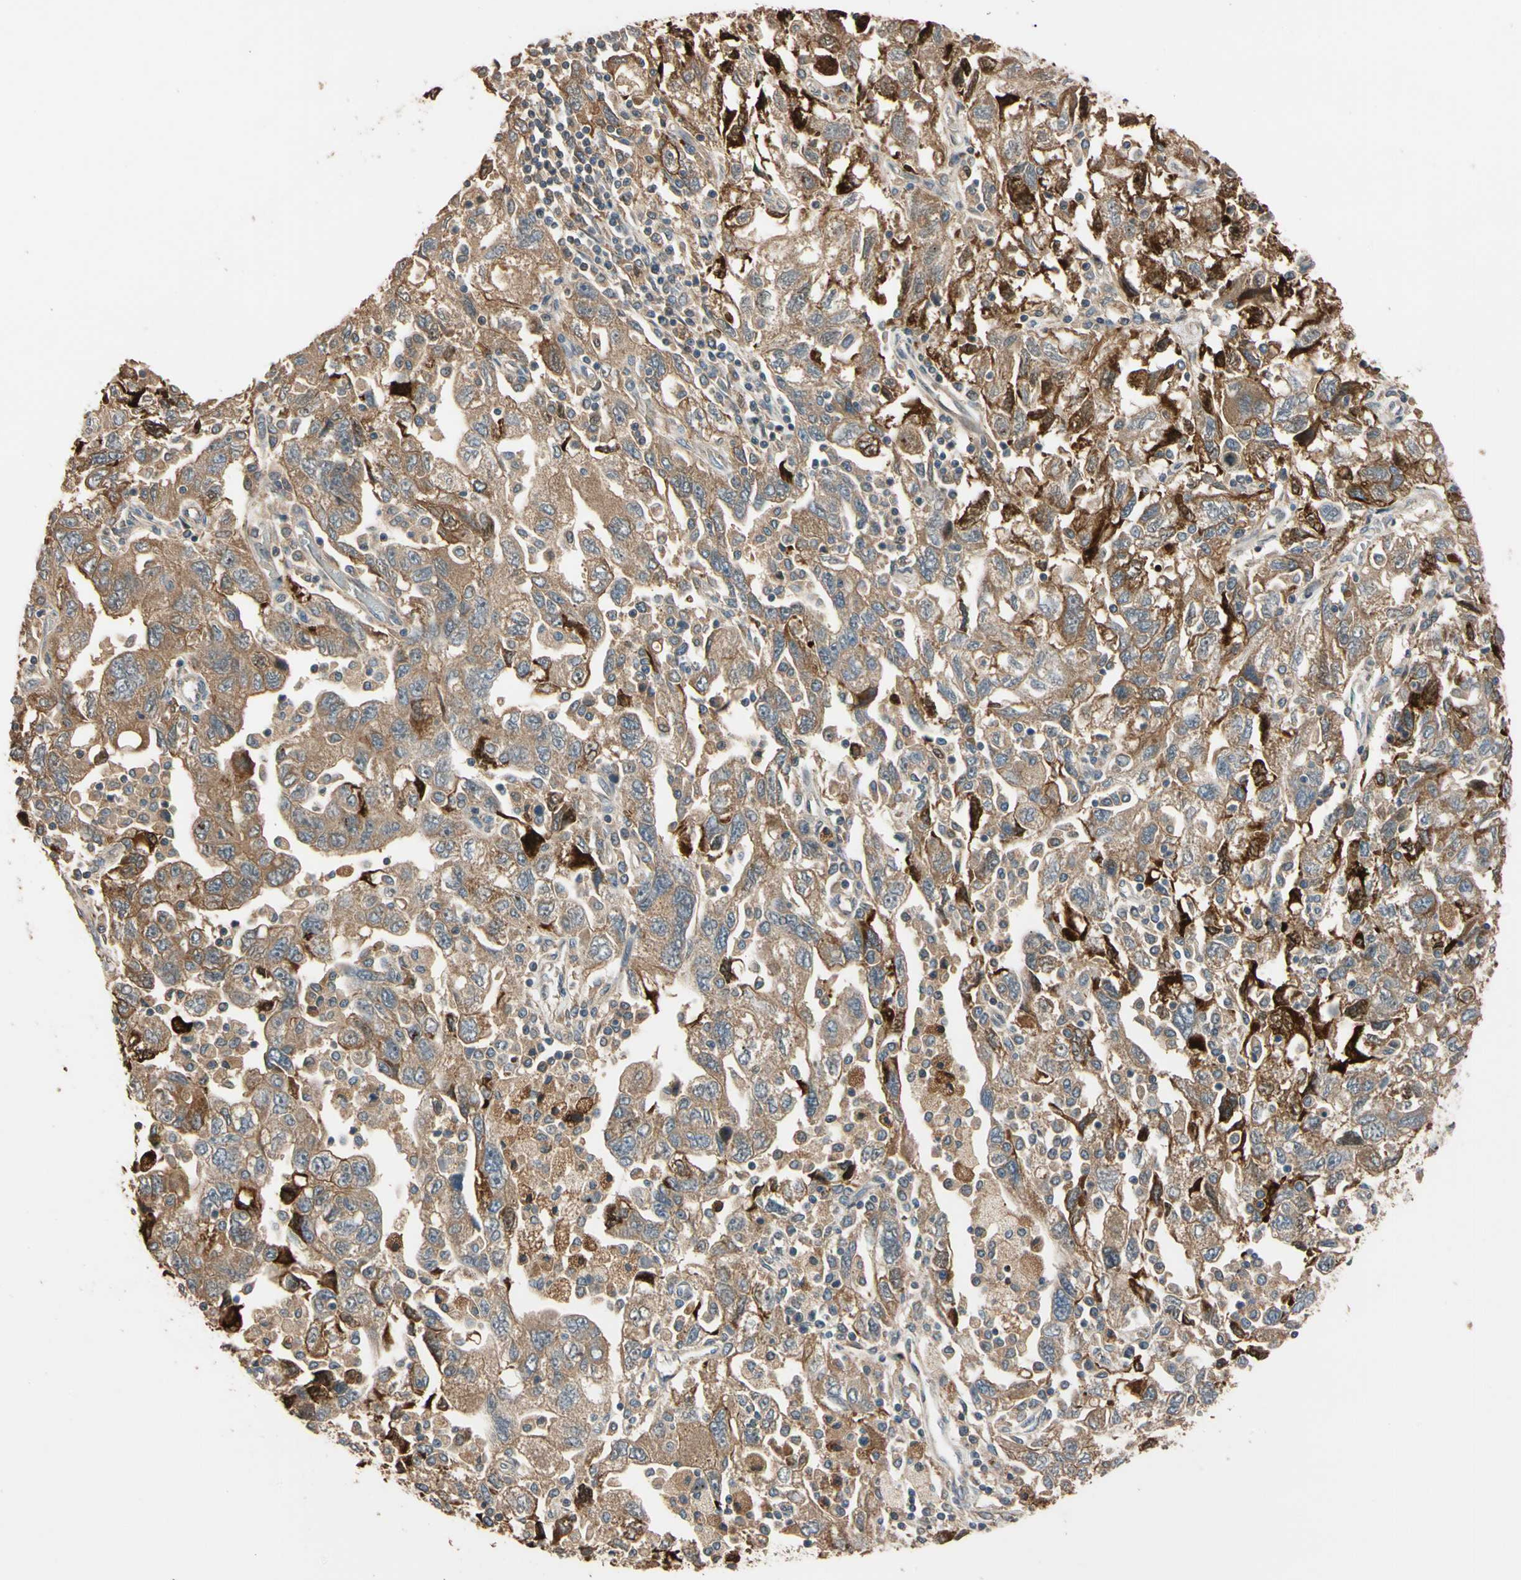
{"staining": {"intensity": "moderate", "quantity": ">75%", "location": "cytoplasmic/membranous"}, "tissue": "ovarian cancer", "cell_type": "Tumor cells", "image_type": "cancer", "snomed": [{"axis": "morphology", "description": "Carcinoma, NOS"}, {"axis": "morphology", "description": "Cystadenocarcinoma, serous, NOS"}, {"axis": "topography", "description": "Ovary"}], "caption": "Immunohistochemical staining of human serous cystadenocarcinoma (ovarian) displays medium levels of moderate cytoplasmic/membranous staining in about >75% of tumor cells. (Brightfield microscopy of DAB IHC at high magnification).", "gene": "MGRN1", "patient": {"sex": "female", "age": 69}}